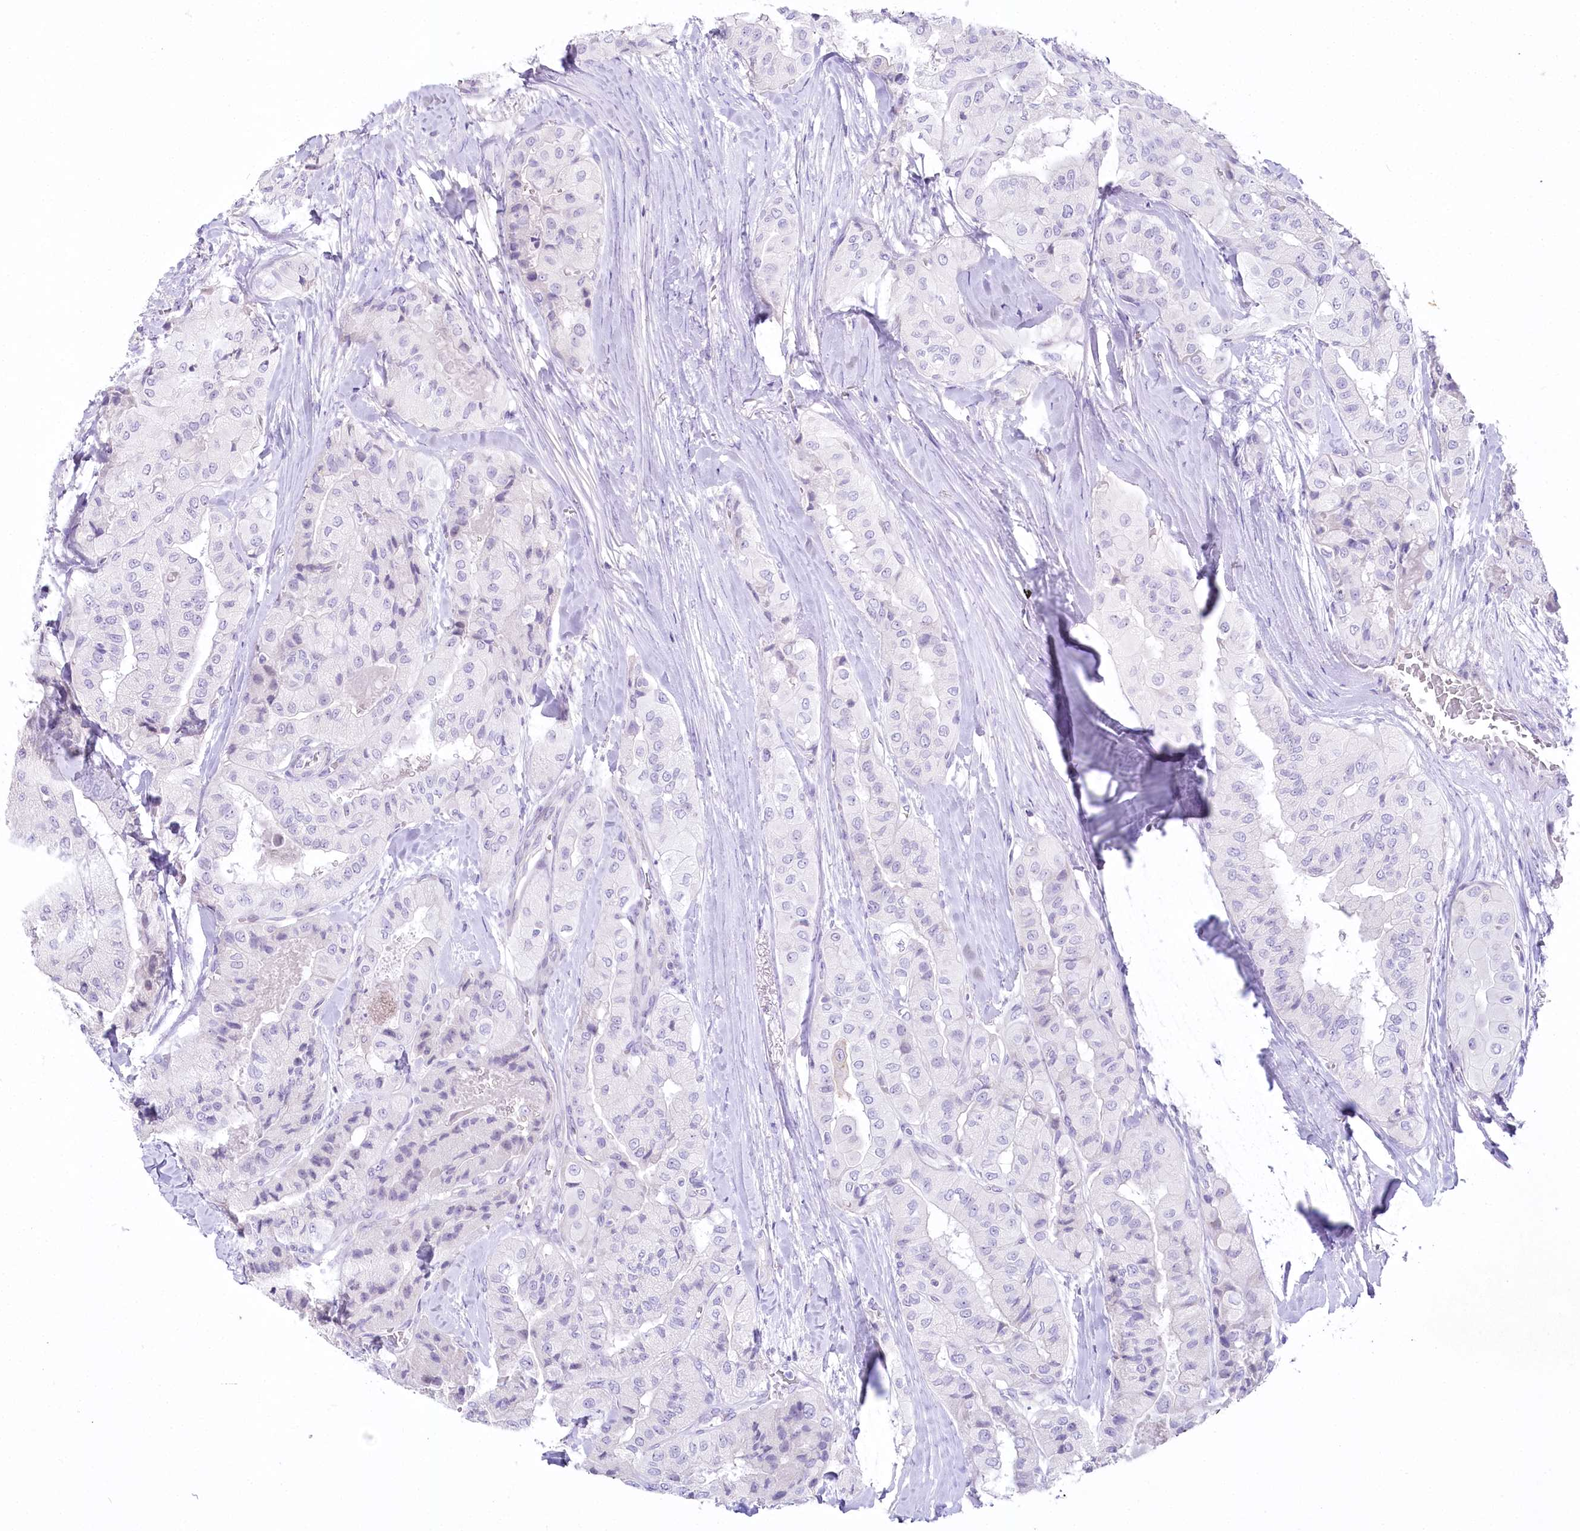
{"staining": {"intensity": "negative", "quantity": "none", "location": "none"}, "tissue": "thyroid cancer", "cell_type": "Tumor cells", "image_type": "cancer", "snomed": [{"axis": "morphology", "description": "Papillary adenocarcinoma, NOS"}, {"axis": "topography", "description": "Thyroid gland"}], "caption": "This is a histopathology image of immunohistochemistry staining of thyroid cancer (papillary adenocarcinoma), which shows no positivity in tumor cells. (DAB (3,3'-diaminobenzidine) immunohistochemistry, high magnification).", "gene": "MYOZ1", "patient": {"sex": "female", "age": 59}}